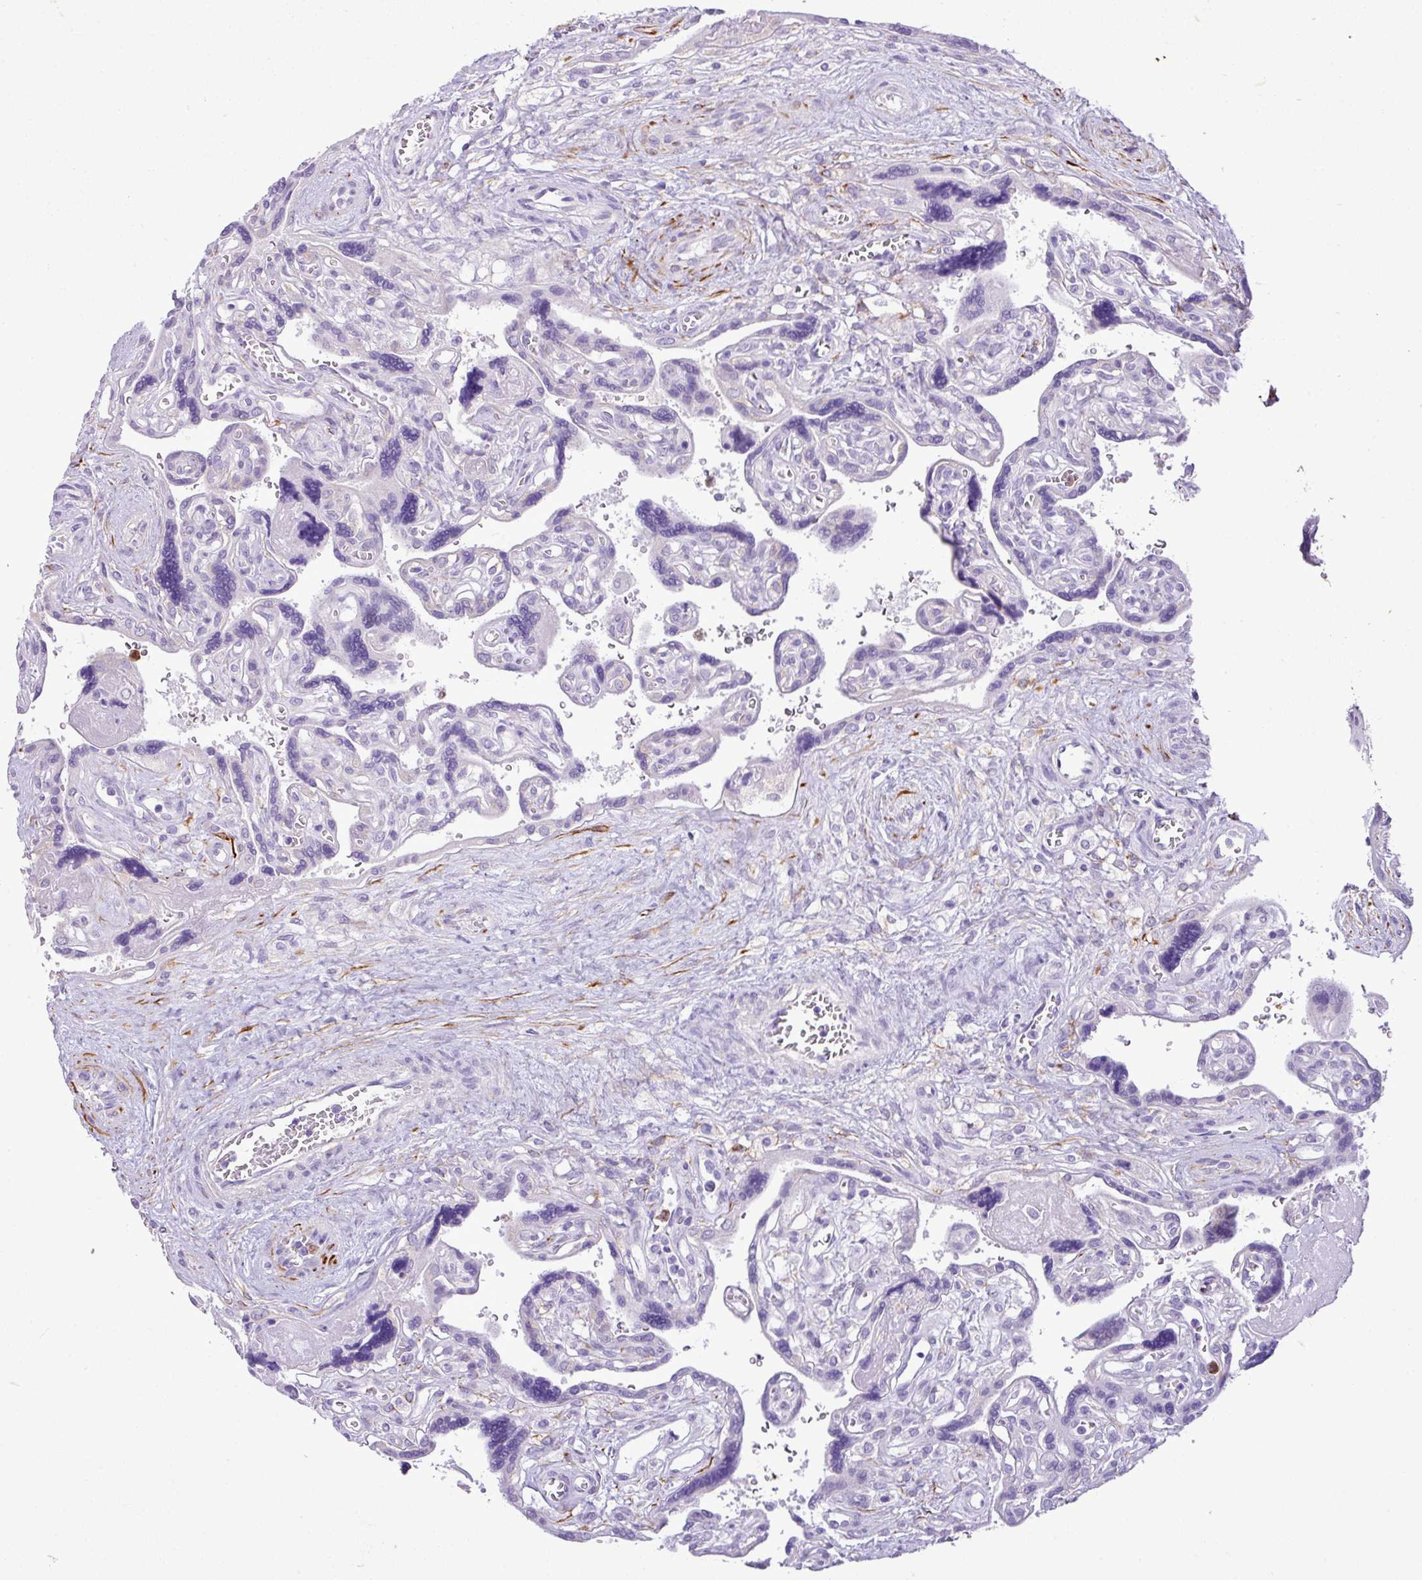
{"staining": {"intensity": "moderate", "quantity": "25%-75%", "location": "cytoplasmic/membranous"}, "tissue": "placenta", "cell_type": "Decidual cells", "image_type": "normal", "snomed": [{"axis": "morphology", "description": "Normal tissue, NOS"}, {"axis": "topography", "description": "Placenta"}], "caption": "Protein staining by immunohistochemistry (IHC) reveals moderate cytoplasmic/membranous positivity in about 25%-75% of decidual cells in normal placenta.", "gene": "ZSCAN5A", "patient": {"sex": "female", "age": 39}}